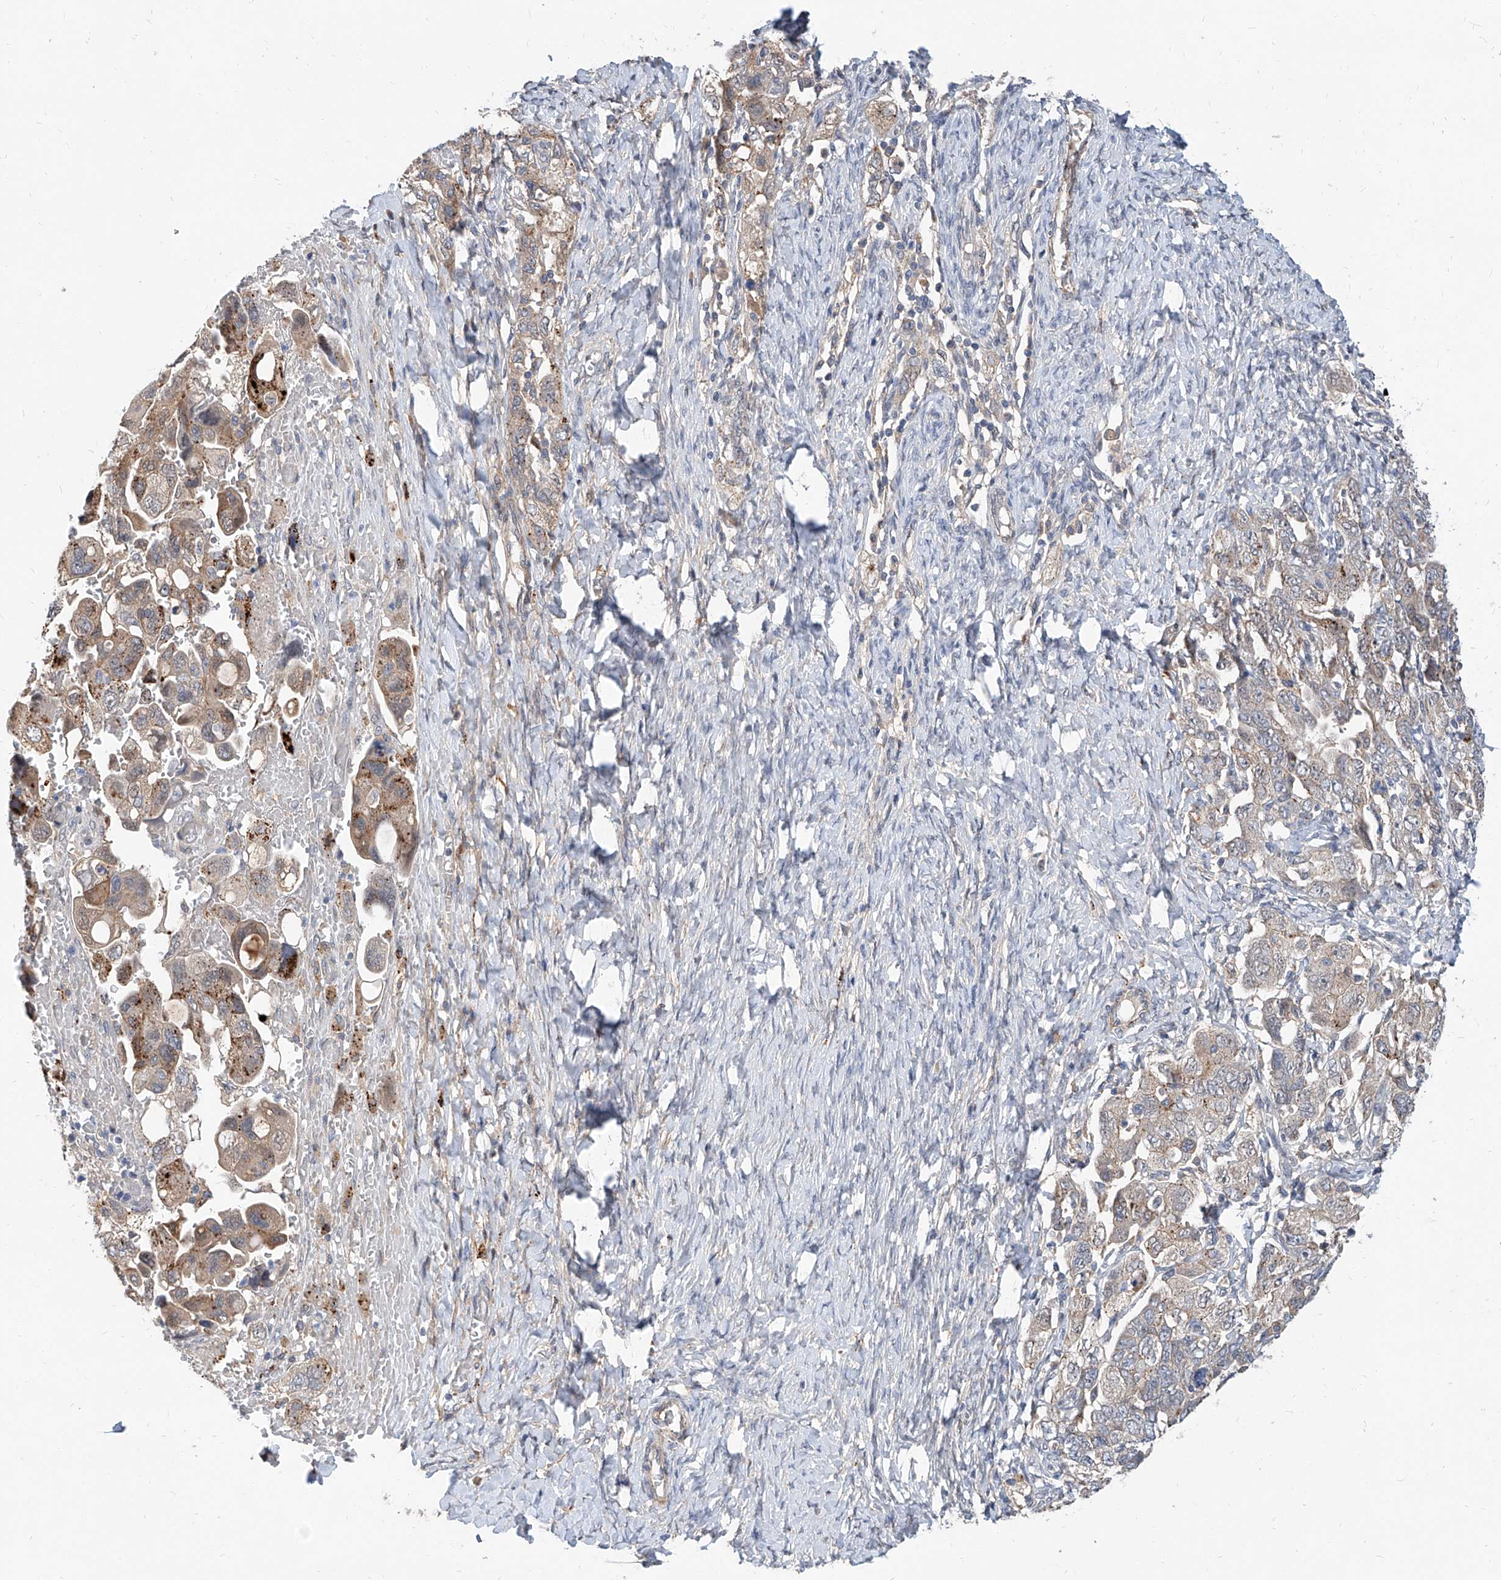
{"staining": {"intensity": "moderate", "quantity": "<25%", "location": "cytoplasmic/membranous"}, "tissue": "ovarian cancer", "cell_type": "Tumor cells", "image_type": "cancer", "snomed": [{"axis": "morphology", "description": "Carcinoma, NOS"}, {"axis": "morphology", "description": "Cystadenocarcinoma, serous, NOS"}, {"axis": "topography", "description": "Ovary"}], "caption": "Protein analysis of ovarian cancer tissue demonstrates moderate cytoplasmic/membranous staining in about <25% of tumor cells.", "gene": "MAGEE2", "patient": {"sex": "female", "age": 69}}